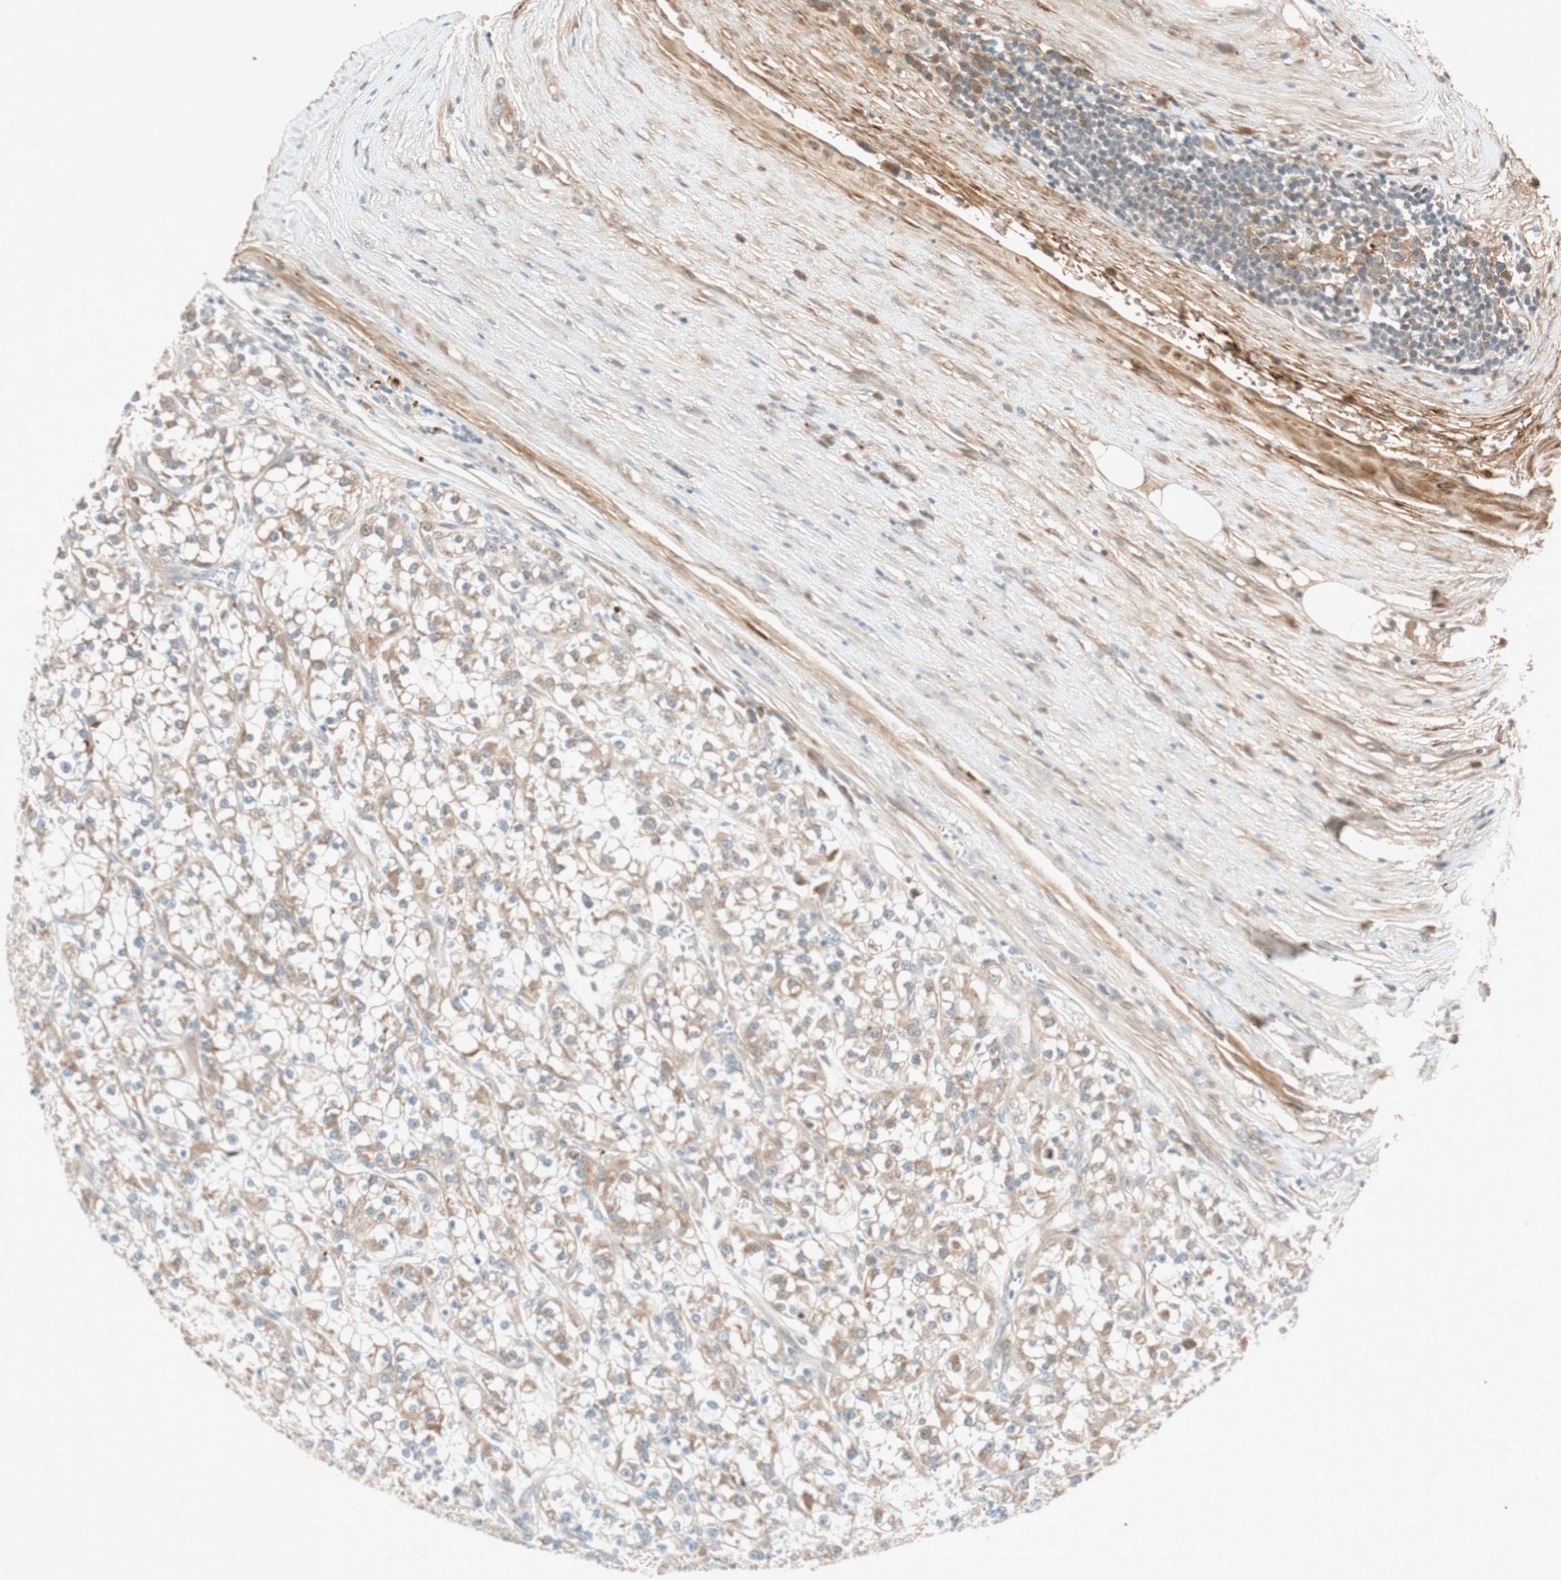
{"staining": {"intensity": "weak", "quantity": ">75%", "location": "cytoplasmic/membranous"}, "tissue": "renal cancer", "cell_type": "Tumor cells", "image_type": "cancer", "snomed": [{"axis": "morphology", "description": "Adenocarcinoma, NOS"}, {"axis": "topography", "description": "Kidney"}], "caption": "Renal cancer (adenocarcinoma) was stained to show a protein in brown. There is low levels of weak cytoplasmic/membranous expression in approximately >75% of tumor cells.", "gene": "EPHA6", "patient": {"sex": "female", "age": 52}}